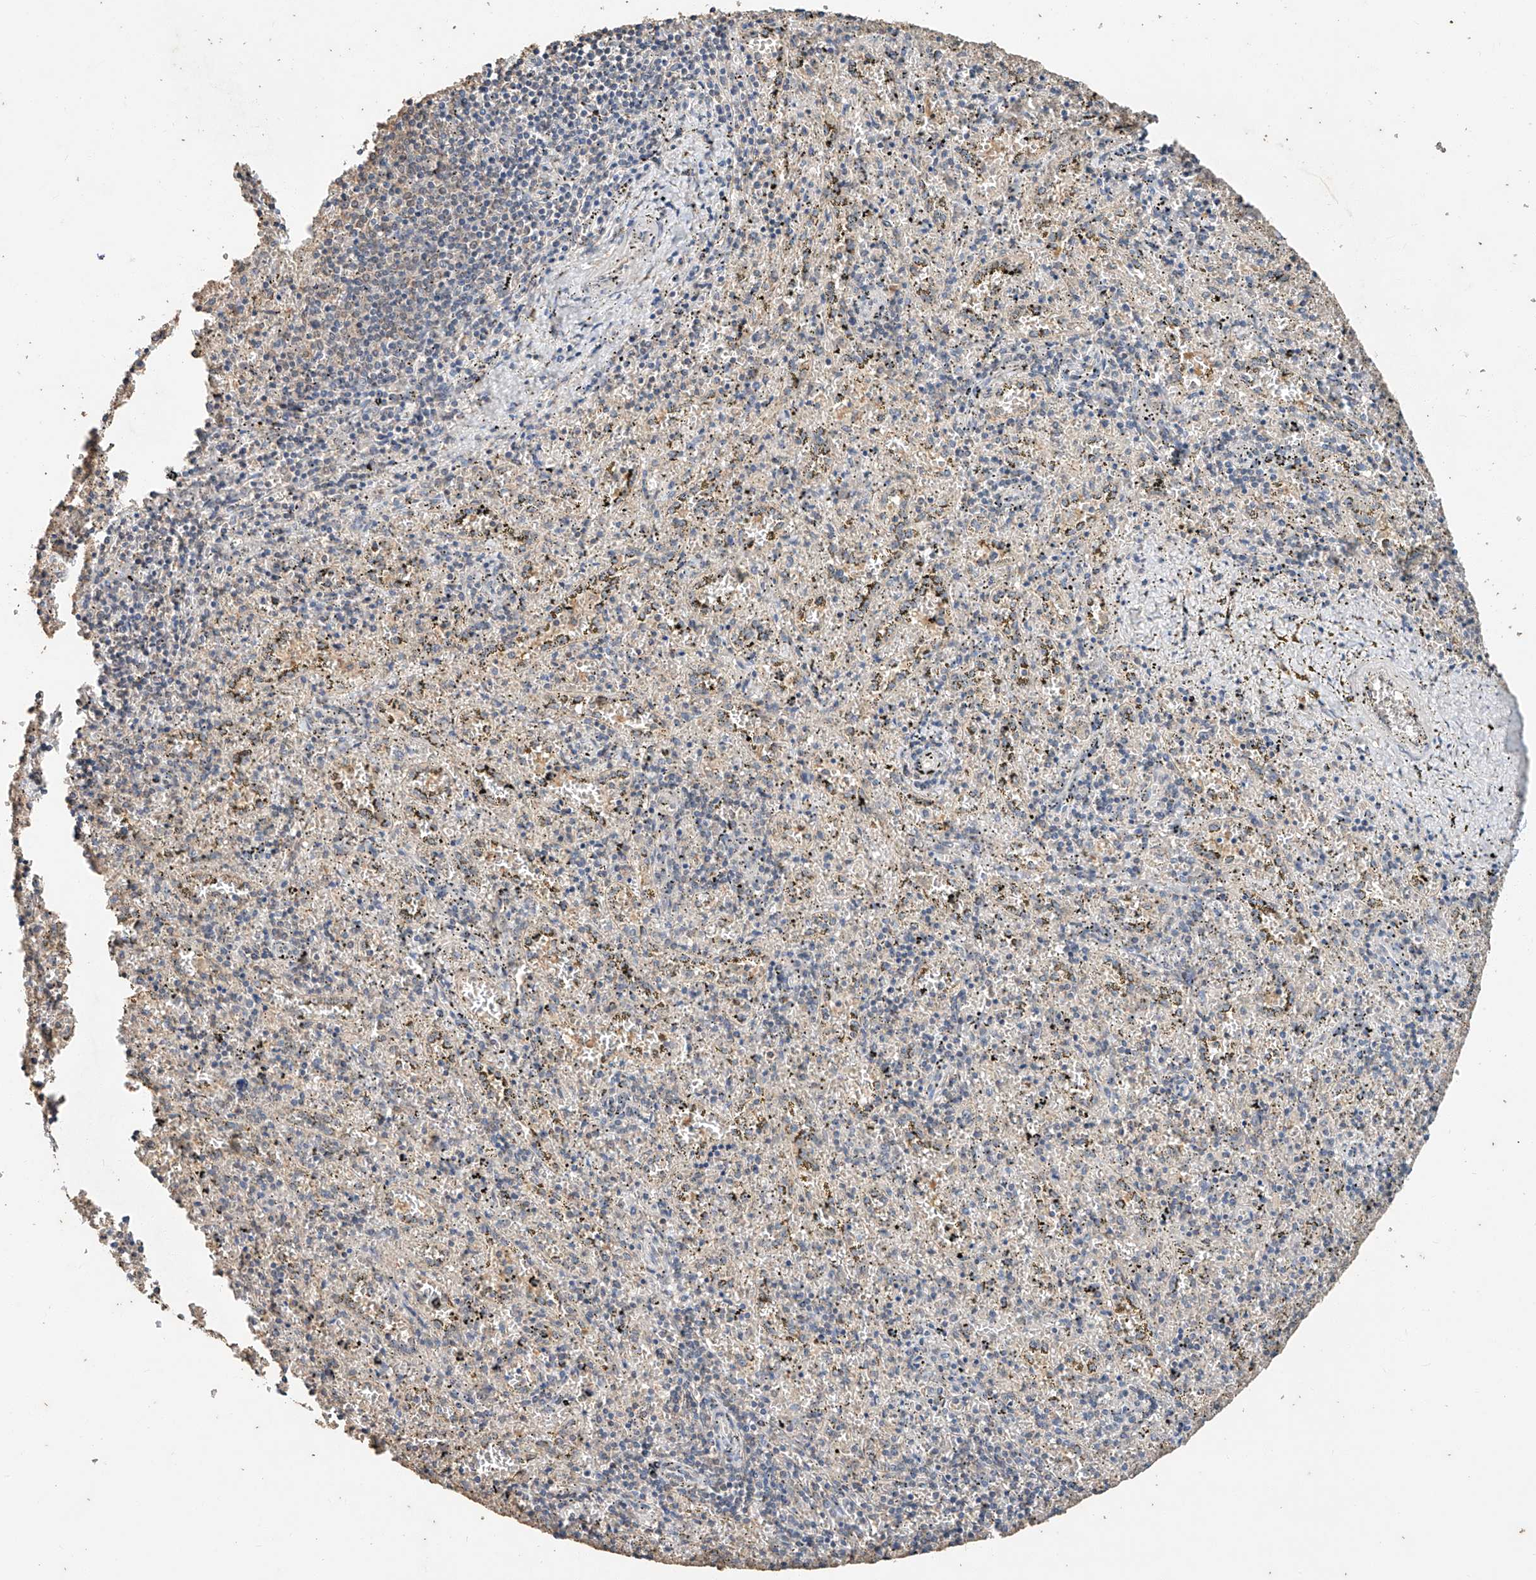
{"staining": {"intensity": "negative", "quantity": "none", "location": "none"}, "tissue": "spleen", "cell_type": "Cells in red pulp", "image_type": "normal", "snomed": [{"axis": "morphology", "description": "Normal tissue, NOS"}, {"axis": "topography", "description": "Spleen"}], "caption": "Immunohistochemical staining of benign spleen demonstrates no significant expression in cells in red pulp.", "gene": "CERS4", "patient": {"sex": "male", "age": 11}}